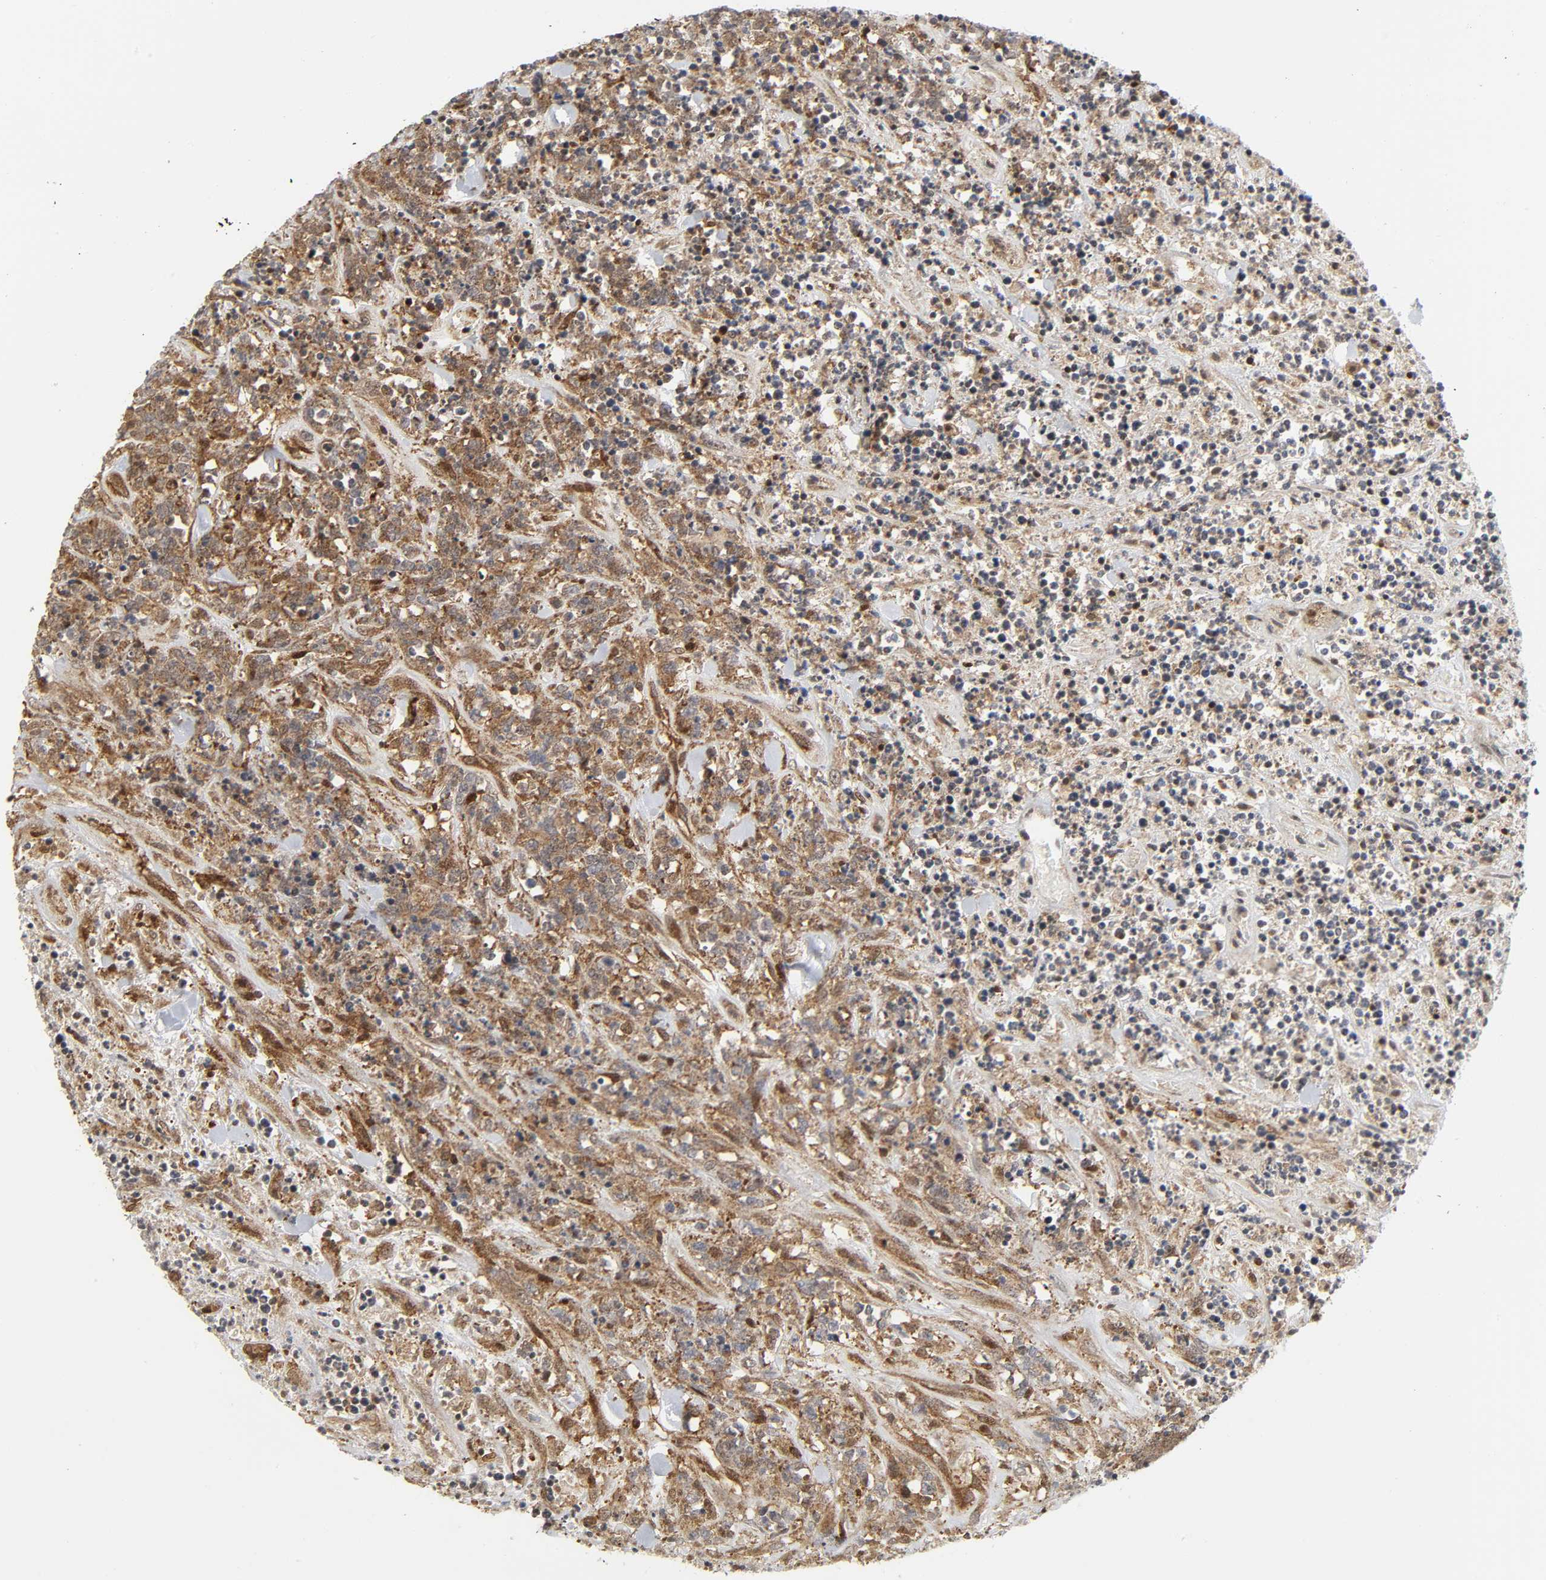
{"staining": {"intensity": "negative", "quantity": "none", "location": "none"}, "tissue": "lymphoma", "cell_type": "Tumor cells", "image_type": "cancer", "snomed": [{"axis": "morphology", "description": "Malignant lymphoma, non-Hodgkin's type, High grade"}, {"axis": "topography", "description": "Soft tissue"}], "caption": "High magnification brightfield microscopy of lymphoma stained with DAB (3,3'-diaminobenzidine) (brown) and counterstained with hematoxylin (blue): tumor cells show no significant staining.", "gene": "MAPK1", "patient": {"sex": "male", "age": 18}}